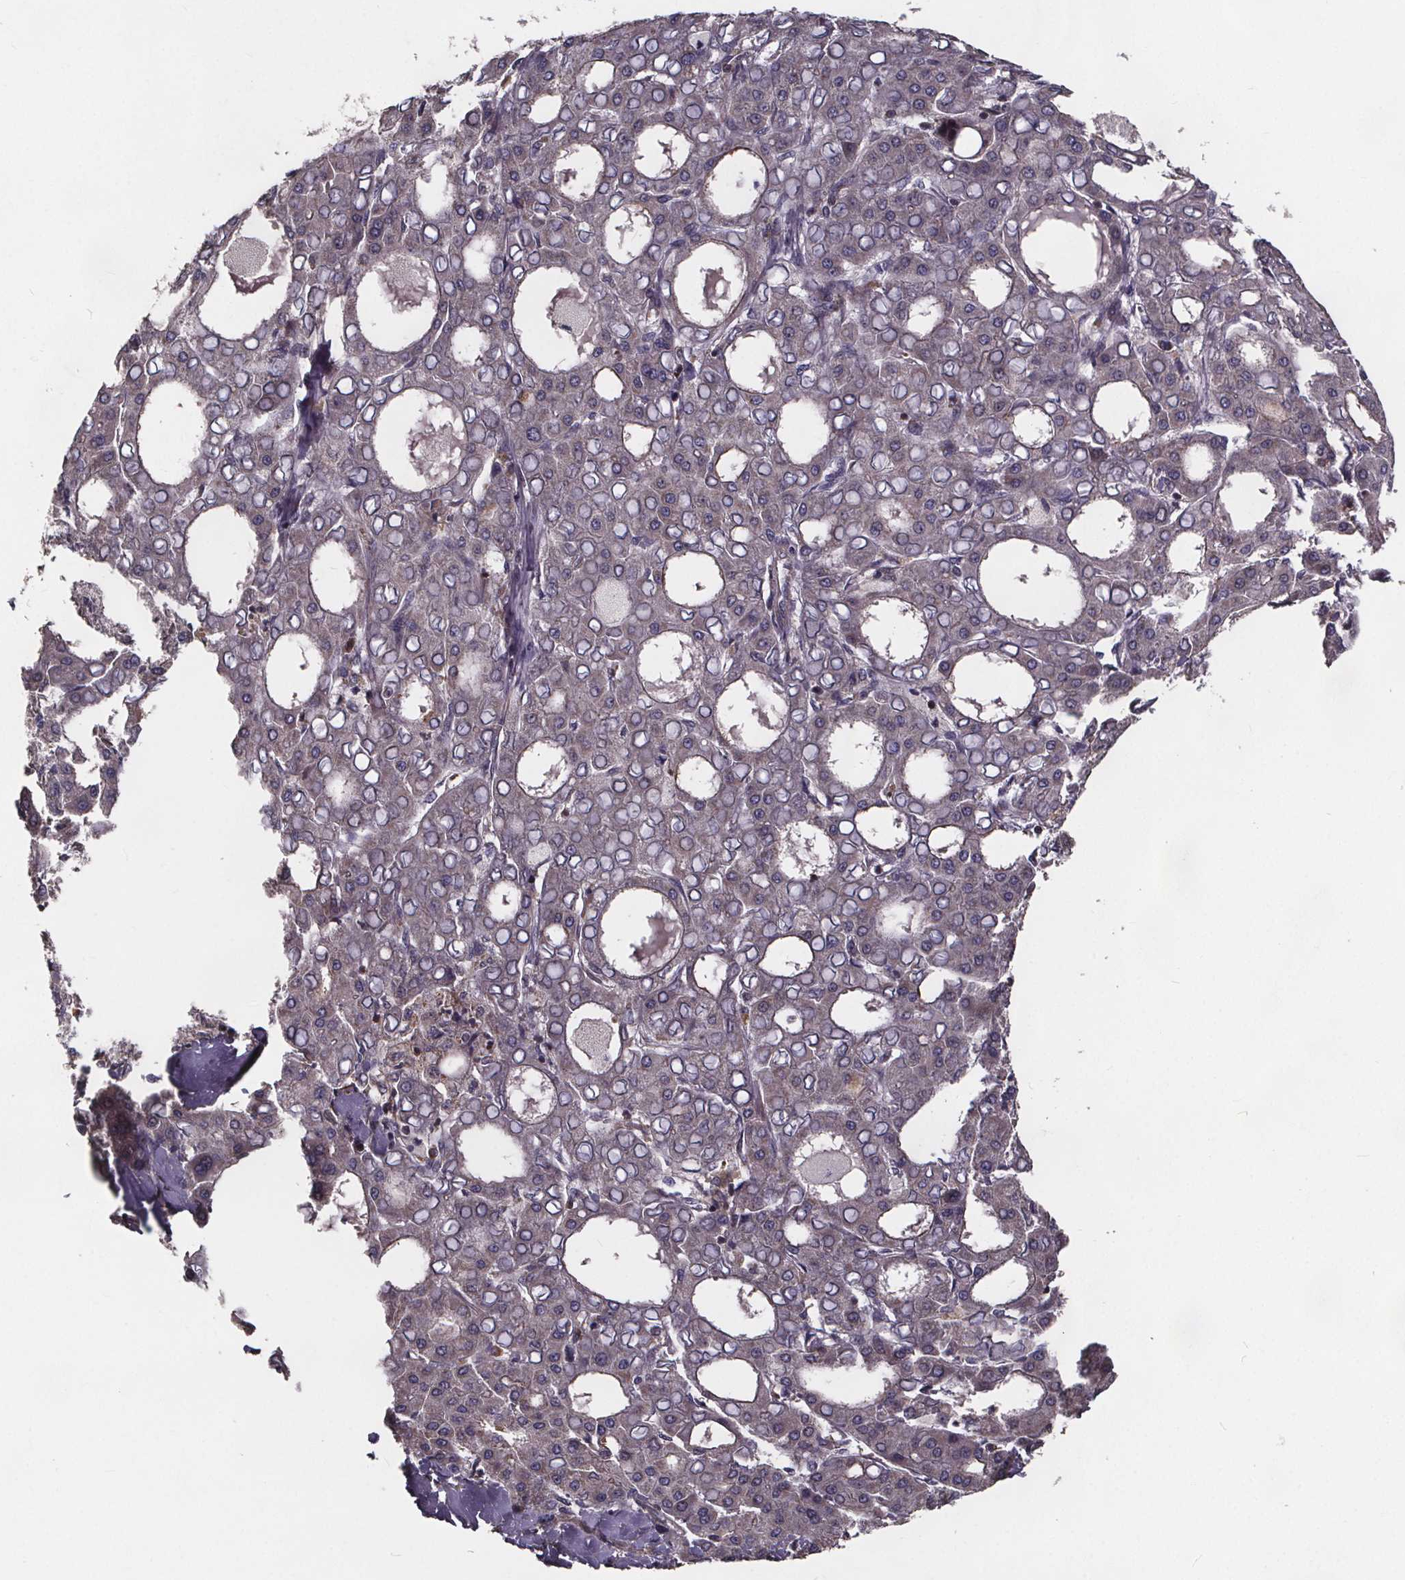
{"staining": {"intensity": "negative", "quantity": "none", "location": "none"}, "tissue": "liver cancer", "cell_type": "Tumor cells", "image_type": "cancer", "snomed": [{"axis": "morphology", "description": "Carcinoma, Hepatocellular, NOS"}, {"axis": "topography", "description": "Liver"}], "caption": "This is an IHC photomicrograph of hepatocellular carcinoma (liver). There is no expression in tumor cells.", "gene": "YME1L1", "patient": {"sex": "male", "age": 65}}